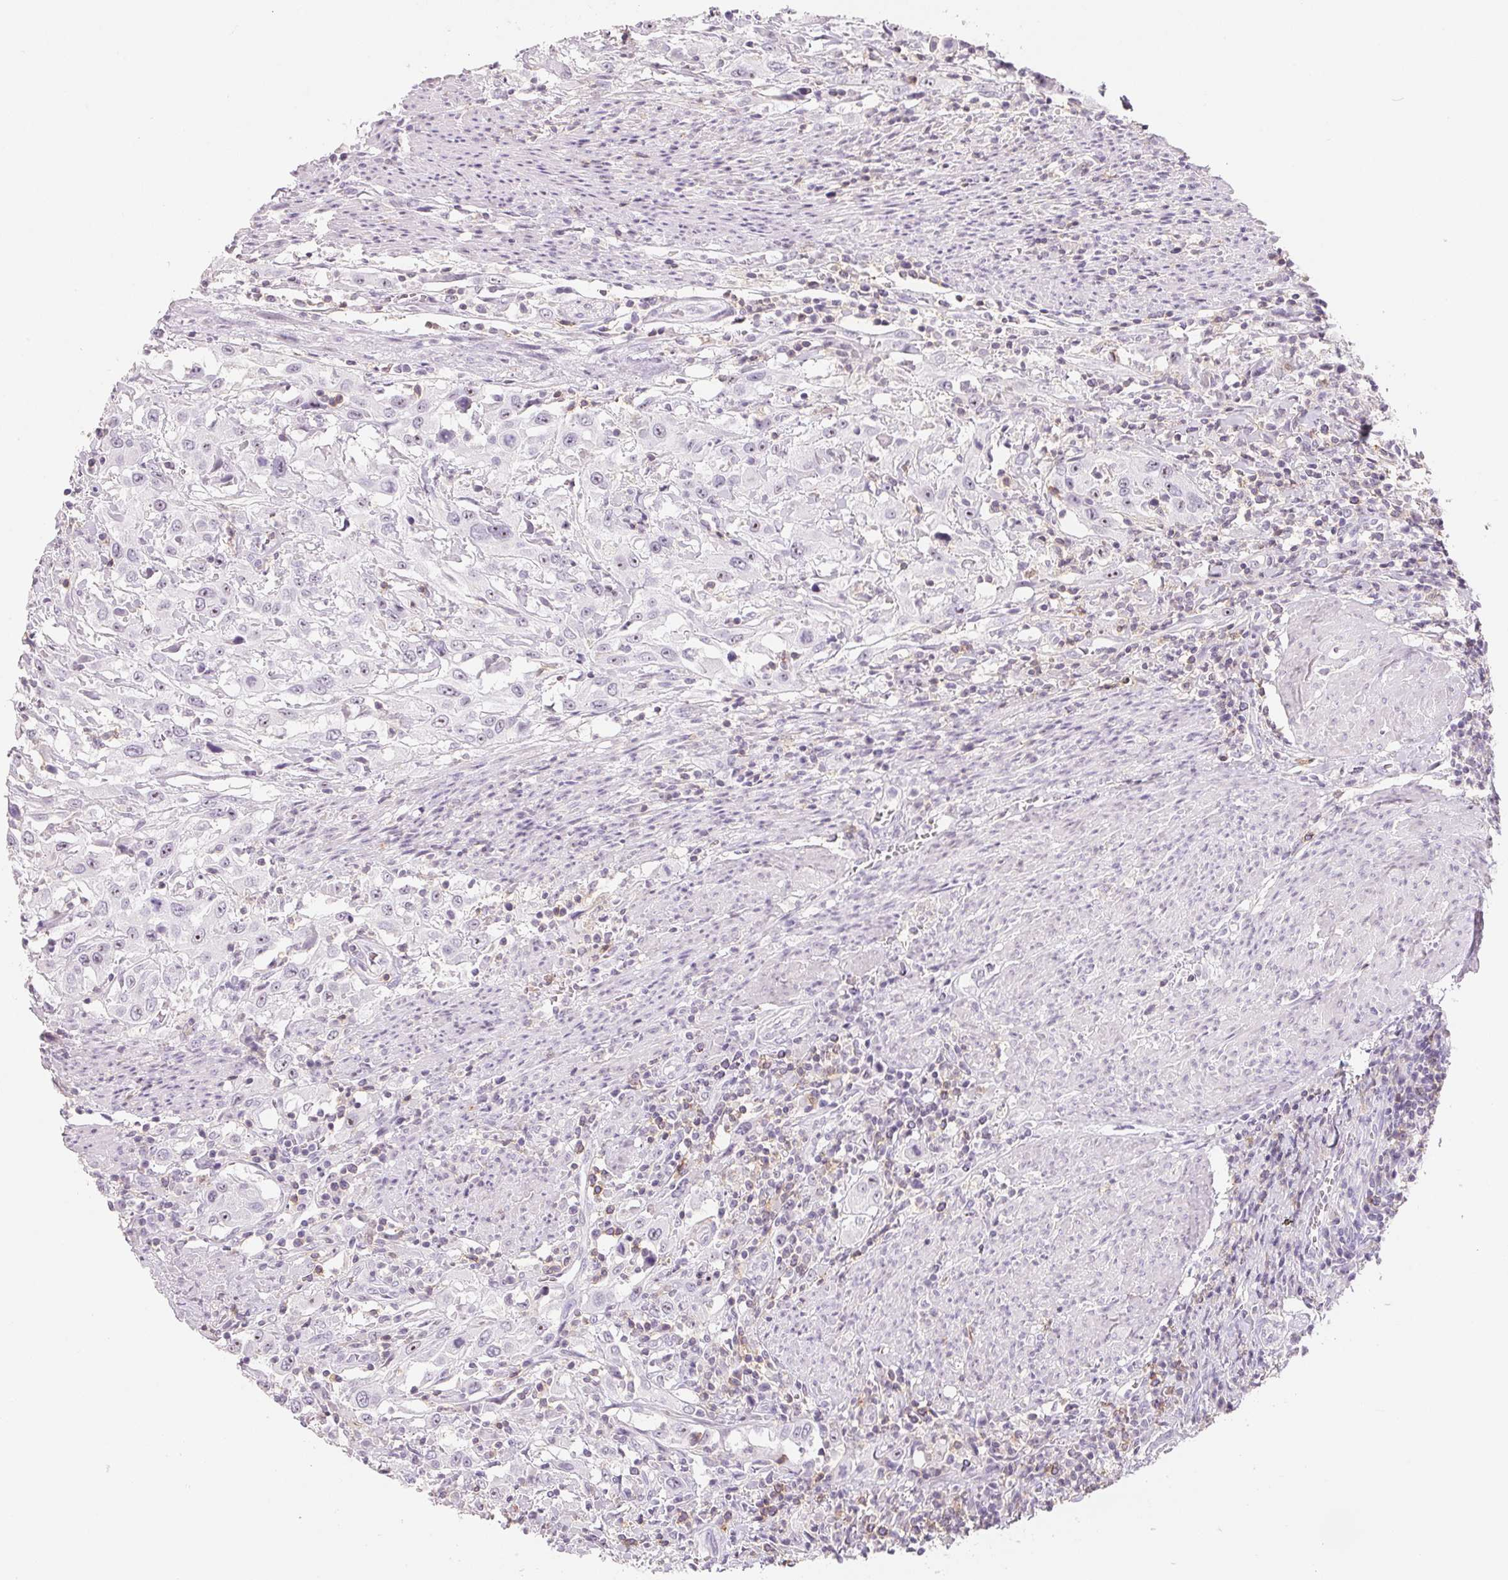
{"staining": {"intensity": "negative", "quantity": "none", "location": "none"}, "tissue": "urothelial cancer", "cell_type": "Tumor cells", "image_type": "cancer", "snomed": [{"axis": "morphology", "description": "Urothelial carcinoma, High grade"}, {"axis": "topography", "description": "Urinary bladder"}], "caption": "Tumor cells show no significant protein expression in urothelial cancer. (DAB (3,3'-diaminobenzidine) immunohistochemistry (IHC) visualized using brightfield microscopy, high magnification).", "gene": "CD69", "patient": {"sex": "male", "age": 61}}